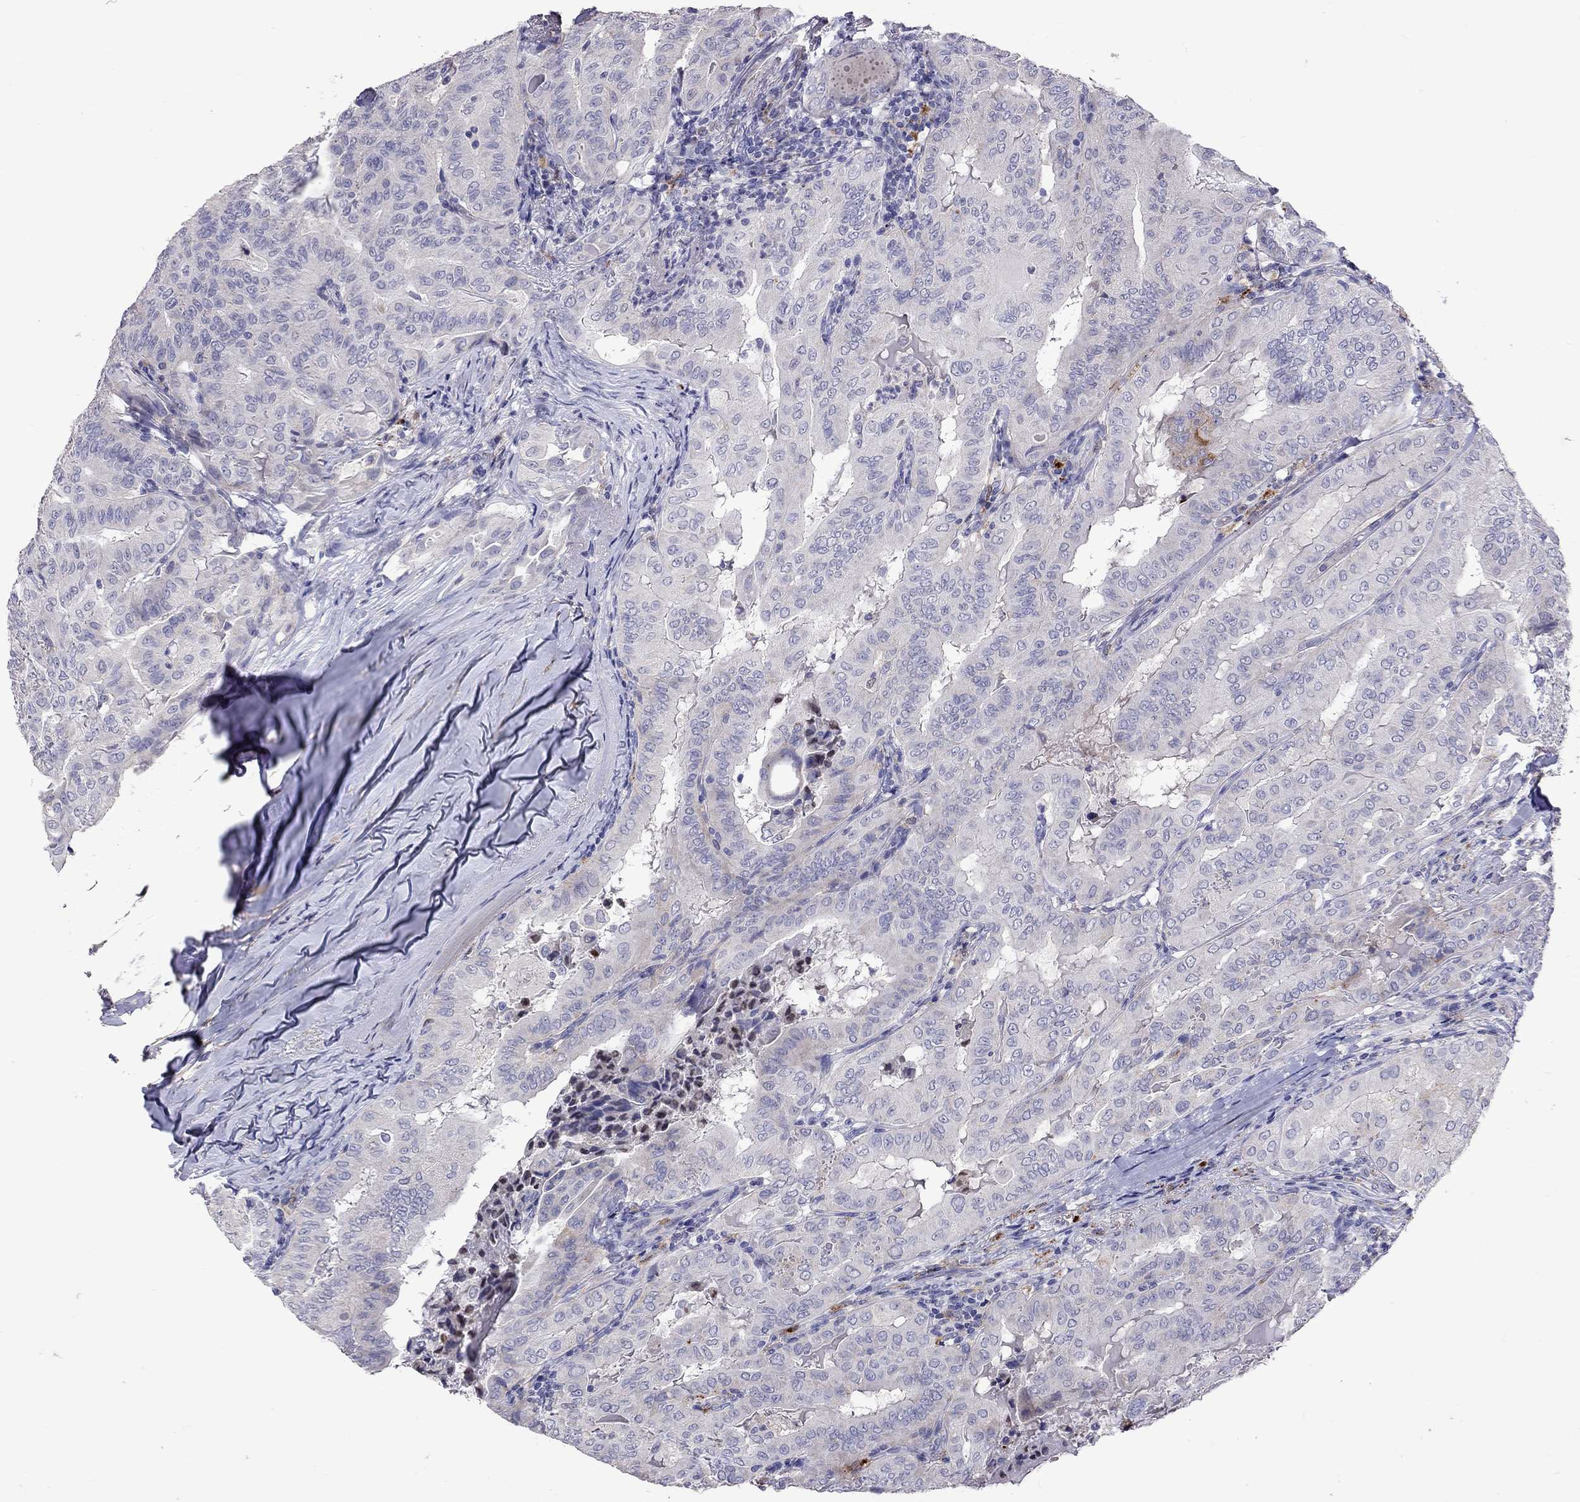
{"staining": {"intensity": "moderate", "quantity": "<25%", "location": "cytoplasmic/membranous"}, "tissue": "thyroid cancer", "cell_type": "Tumor cells", "image_type": "cancer", "snomed": [{"axis": "morphology", "description": "Papillary adenocarcinoma, NOS"}, {"axis": "topography", "description": "Thyroid gland"}], "caption": "Tumor cells show low levels of moderate cytoplasmic/membranous positivity in about <25% of cells in human thyroid cancer (papillary adenocarcinoma).", "gene": "SERPINA3", "patient": {"sex": "female", "age": 68}}